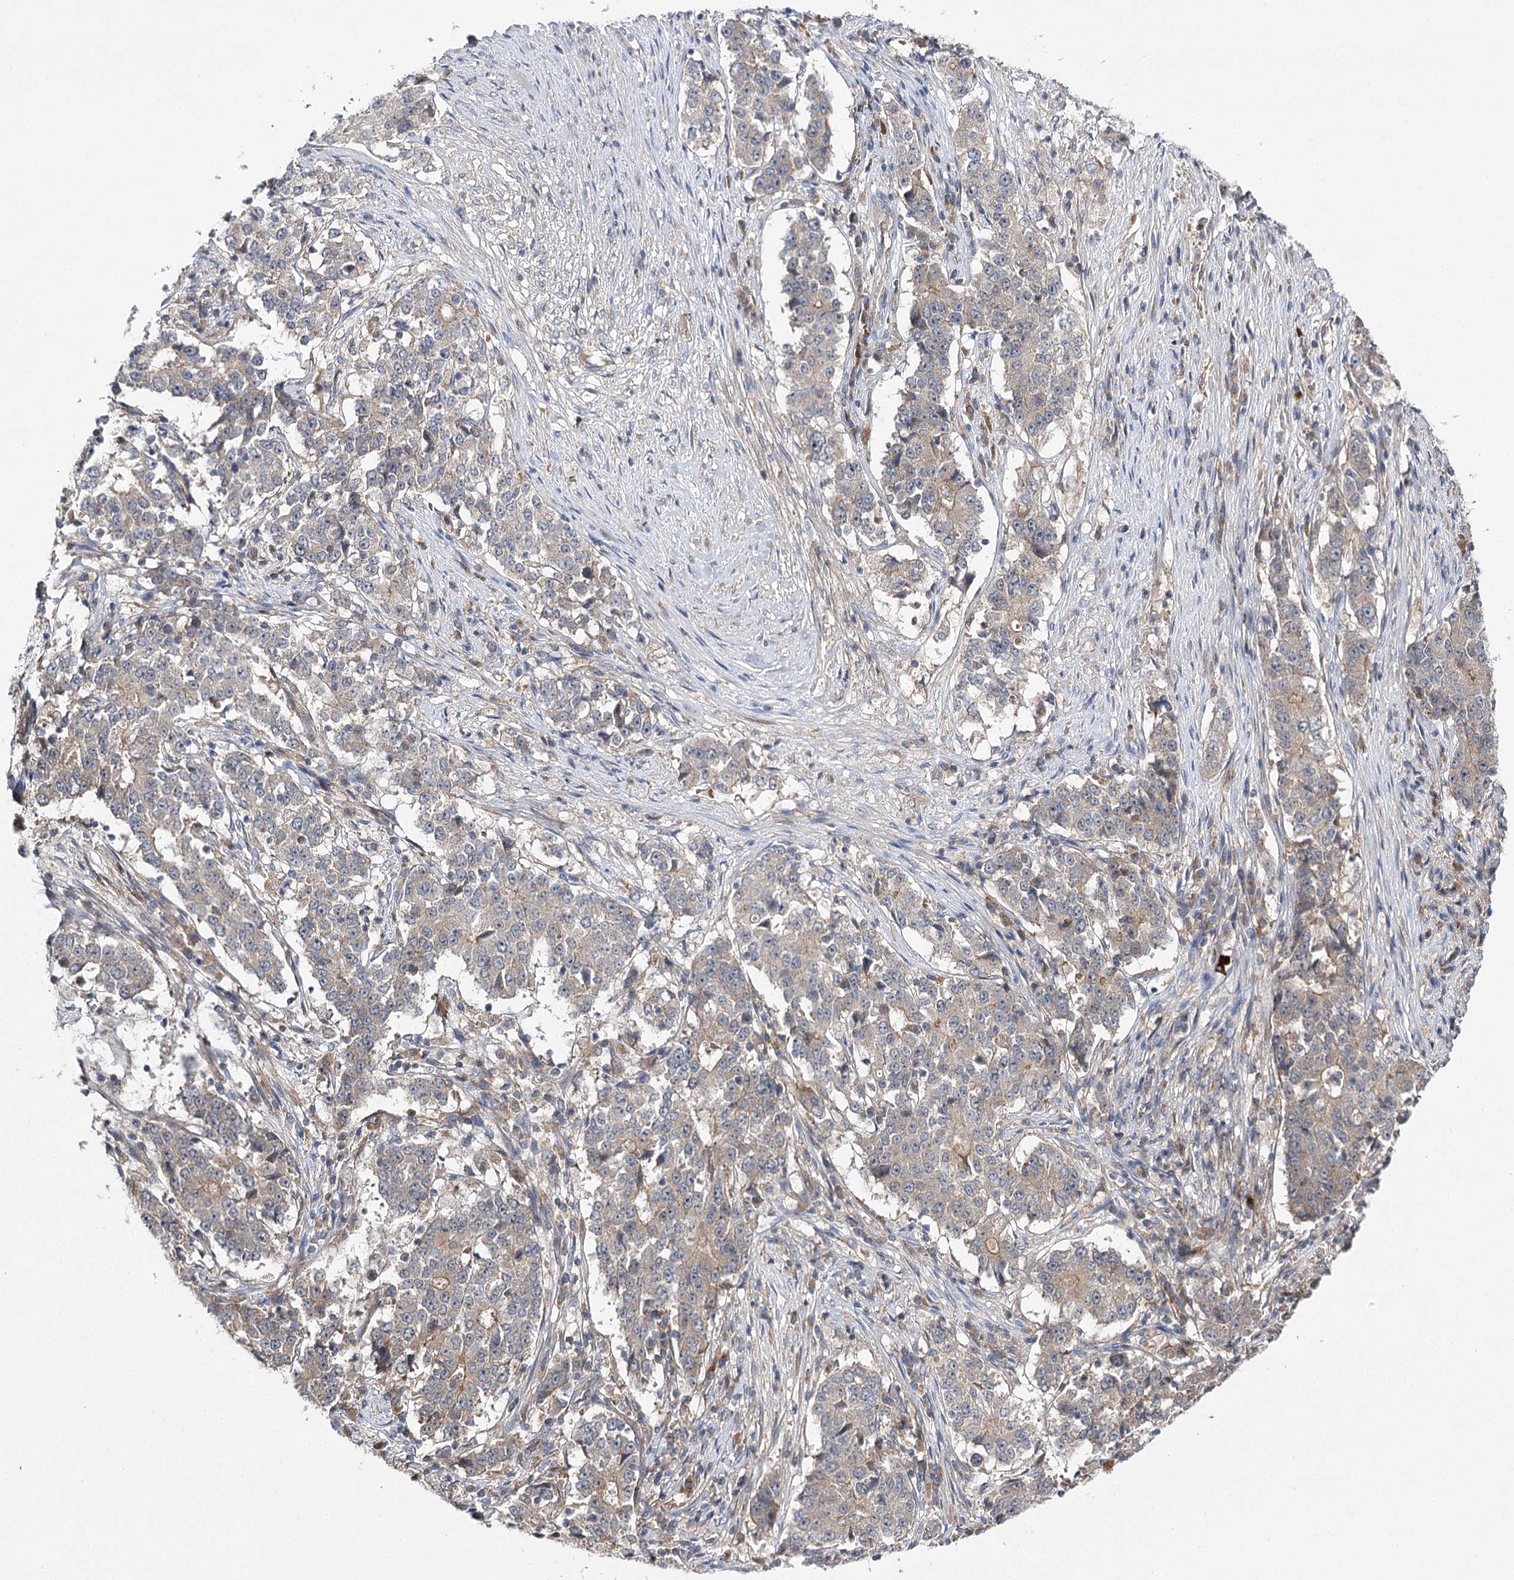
{"staining": {"intensity": "weak", "quantity": "25%-75%", "location": "cytoplasmic/membranous"}, "tissue": "stomach cancer", "cell_type": "Tumor cells", "image_type": "cancer", "snomed": [{"axis": "morphology", "description": "Adenocarcinoma, NOS"}, {"axis": "topography", "description": "Stomach"}], "caption": "Immunohistochemical staining of stomach adenocarcinoma reveals low levels of weak cytoplasmic/membranous staining in approximately 25%-75% of tumor cells.", "gene": "BCR", "patient": {"sex": "male", "age": 59}}